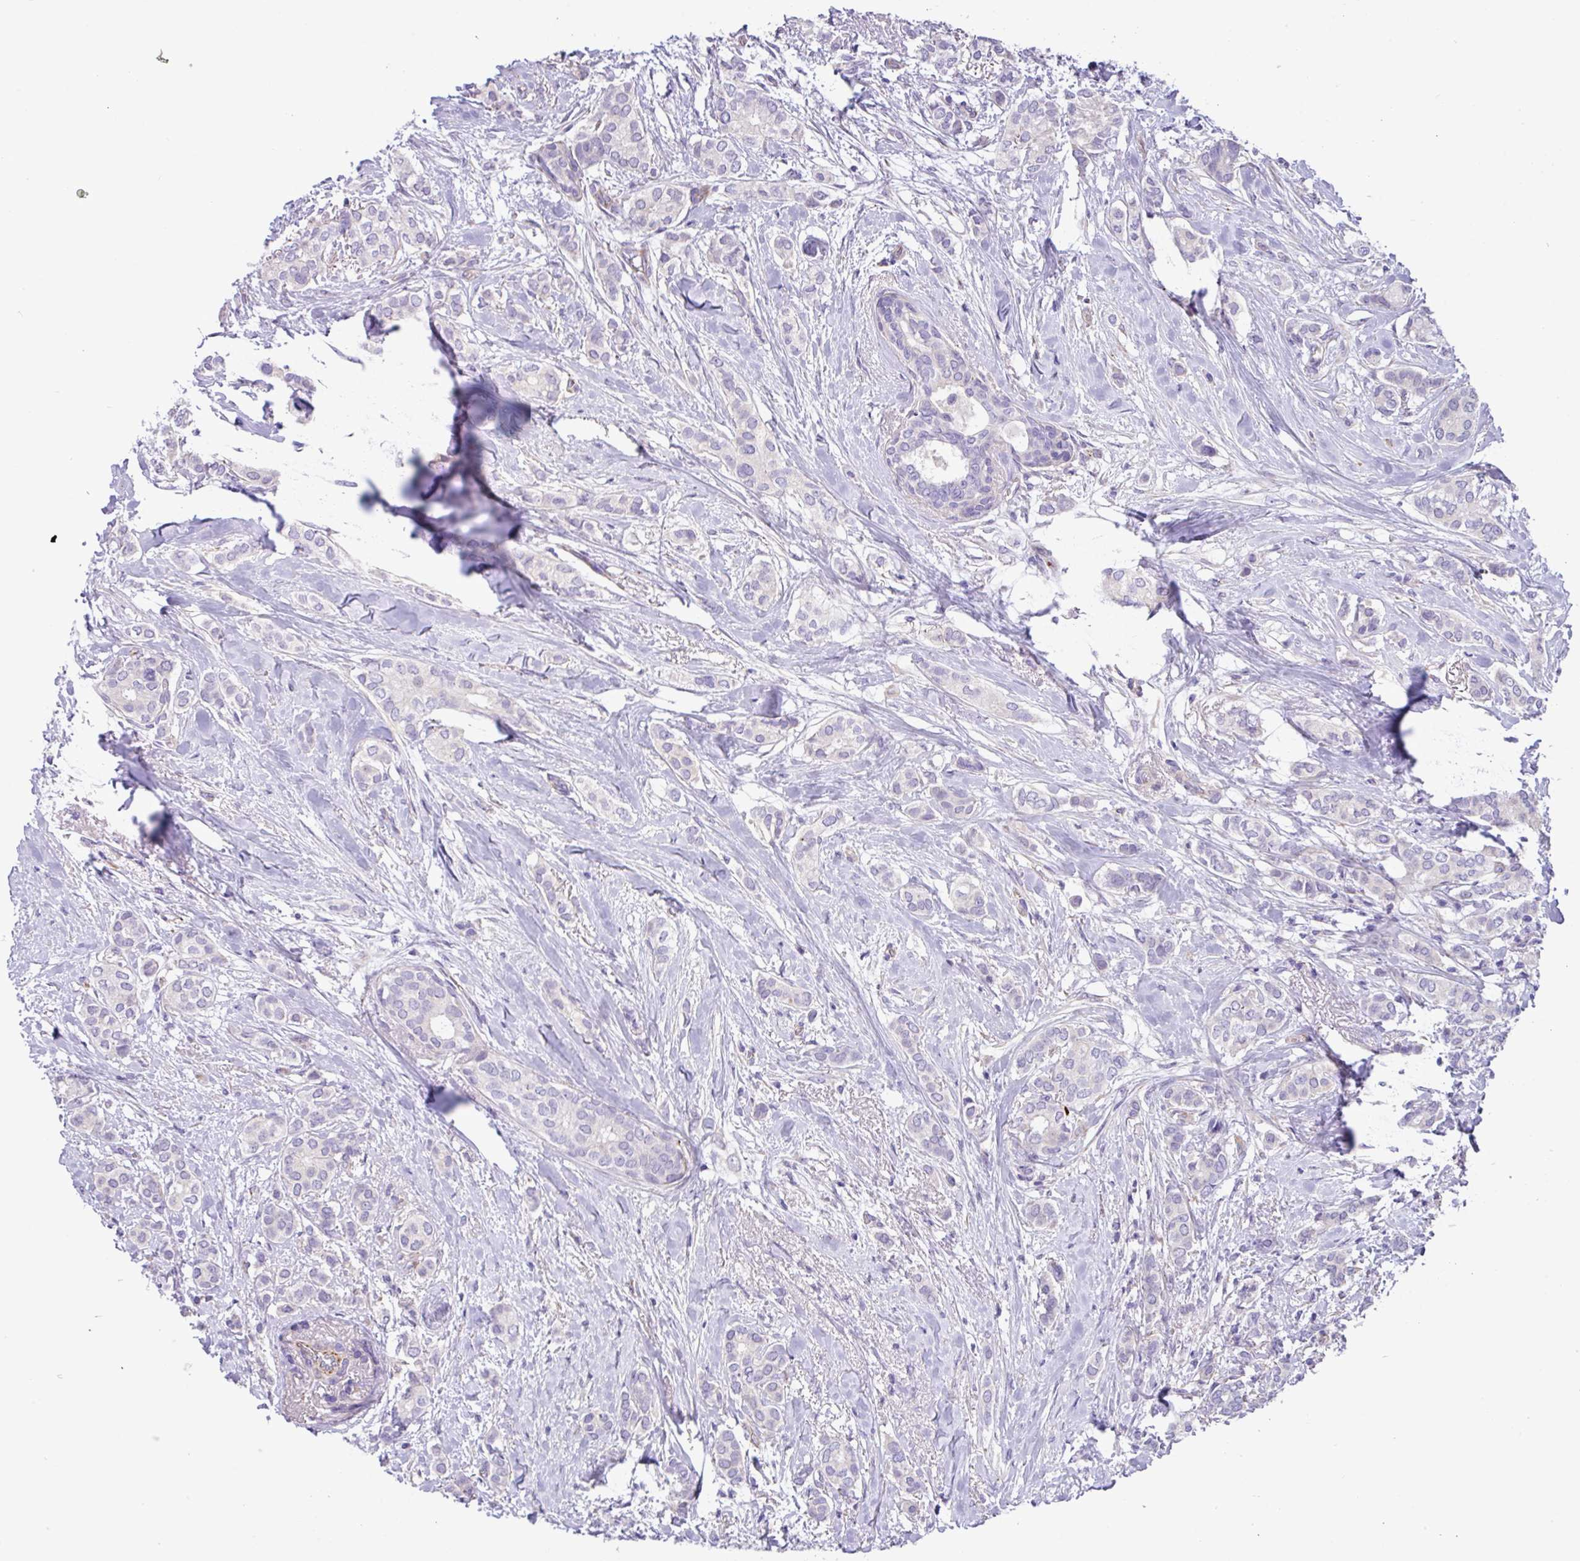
{"staining": {"intensity": "negative", "quantity": "none", "location": "none"}, "tissue": "breast cancer", "cell_type": "Tumor cells", "image_type": "cancer", "snomed": [{"axis": "morphology", "description": "Duct carcinoma"}, {"axis": "topography", "description": "Breast"}], "caption": "The image demonstrates no staining of tumor cells in breast cancer (infiltrating ductal carcinoma). (Immunohistochemistry (ihc), brightfield microscopy, high magnification).", "gene": "MRM2", "patient": {"sex": "female", "age": 73}}